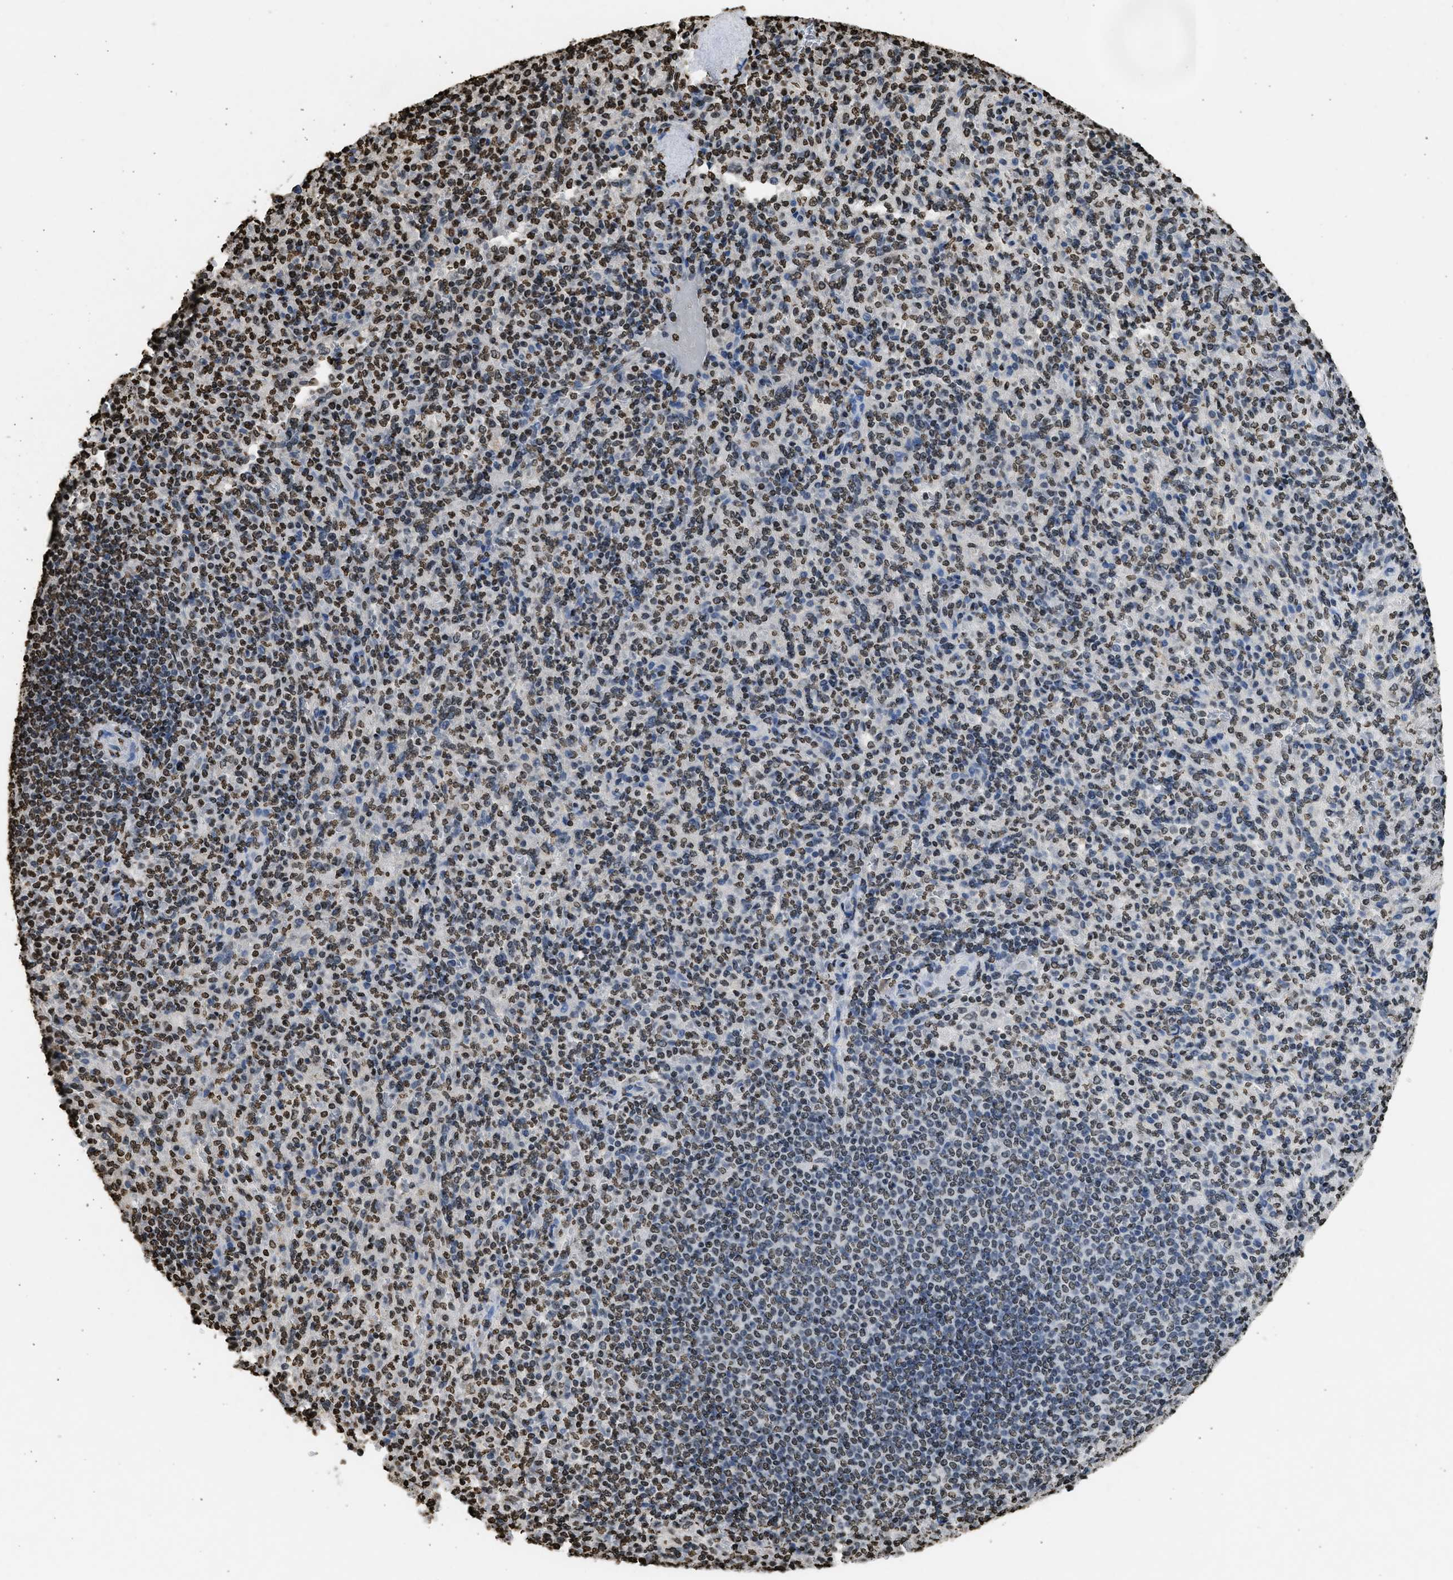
{"staining": {"intensity": "moderate", "quantity": ">75%", "location": "nuclear"}, "tissue": "spleen", "cell_type": "Cells in red pulp", "image_type": "normal", "snomed": [{"axis": "morphology", "description": "Normal tissue, NOS"}, {"axis": "topography", "description": "Spleen"}], "caption": "An immunohistochemistry (IHC) histopathology image of normal tissue is shown. Protein staining in brown shows moderate nuclear positivity in spleen within cells in red pulp.", "gene": "RRAGC", "patient": {"sex": "male", "age": 36}}